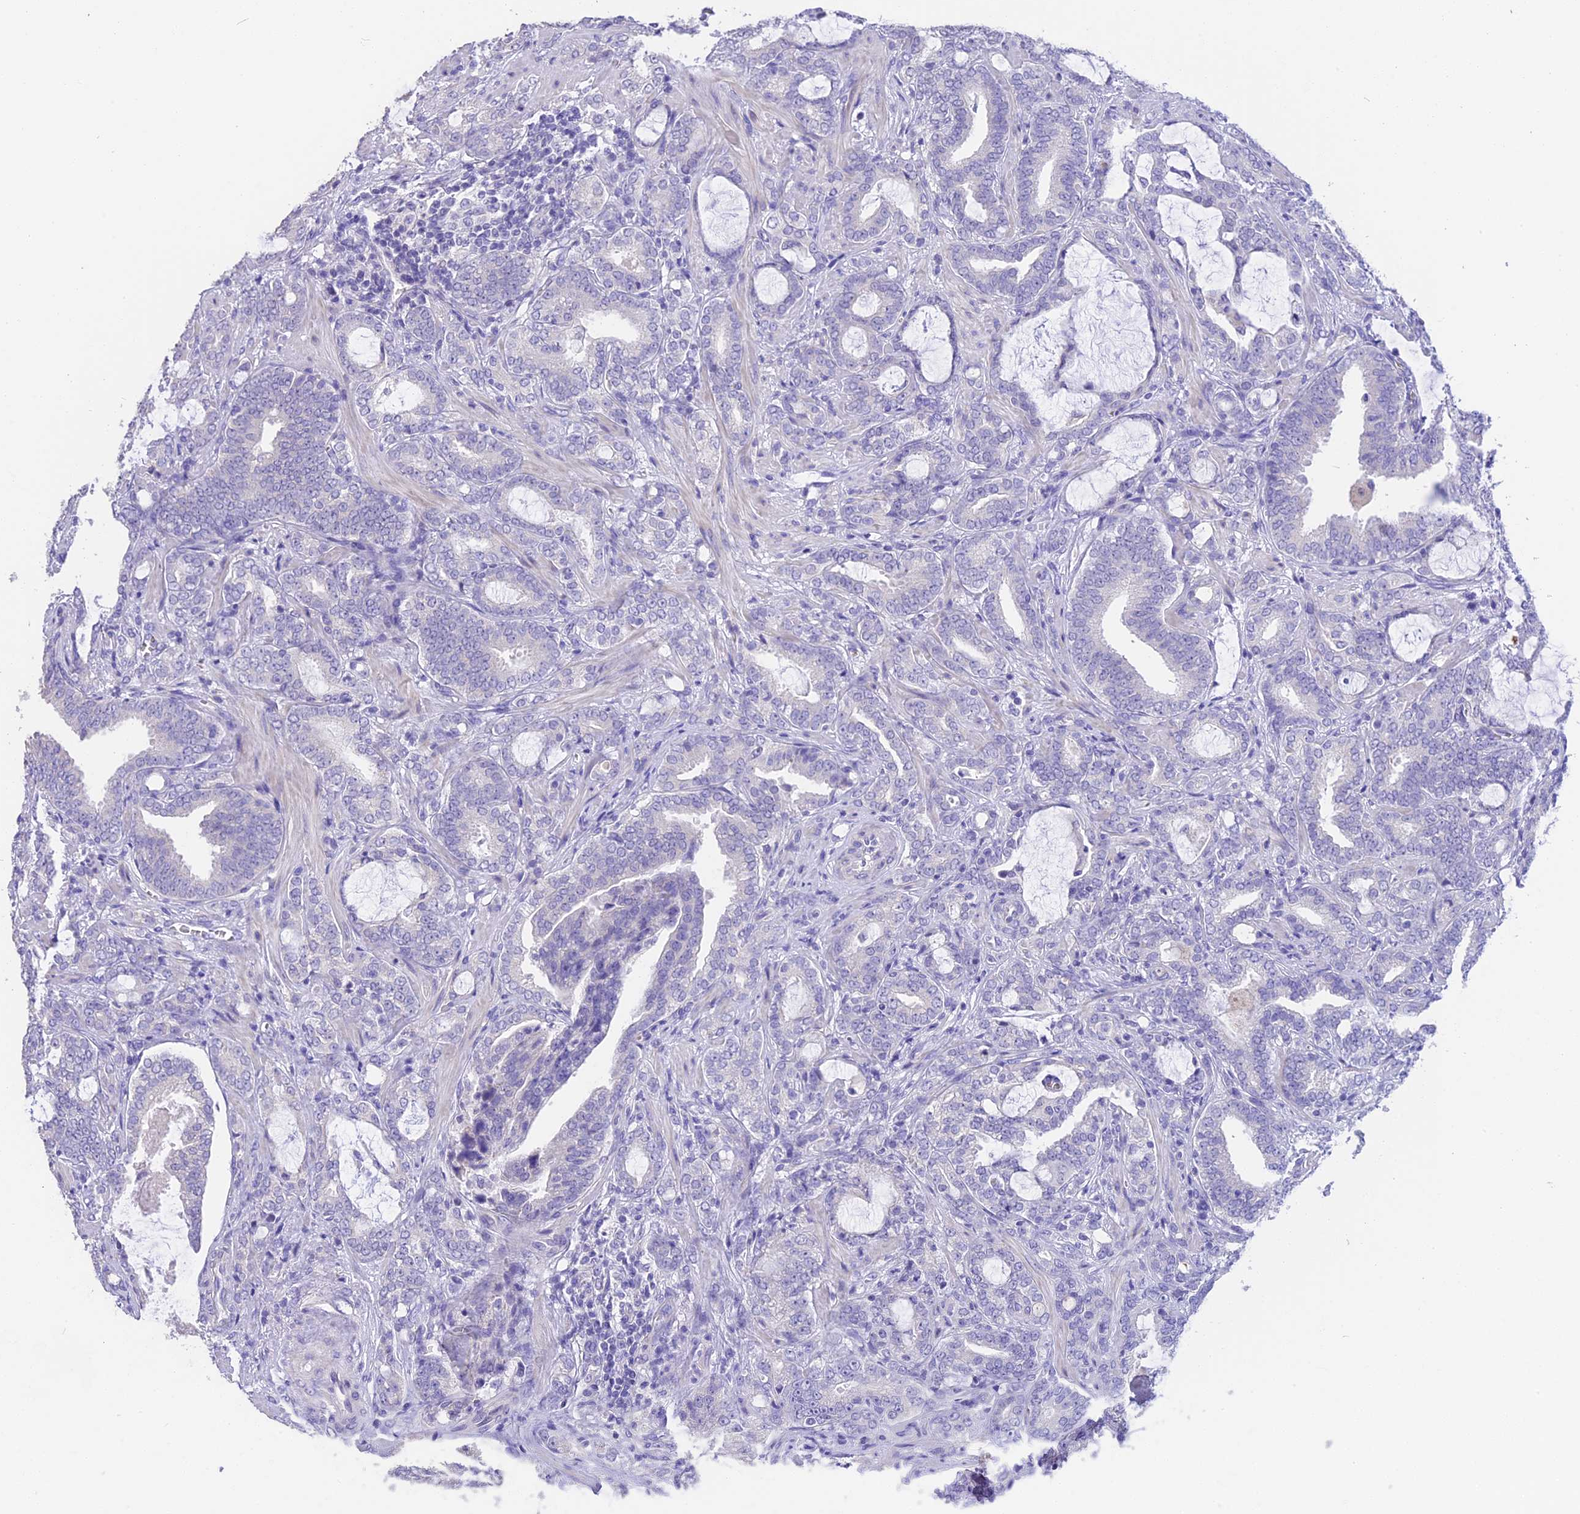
{"staining": {"intensity": "negative", "quantity": "none", "location": "none"}, "tissue": "prostate cancer", "cell_type": "Tumor cells", "image_type": "cancer", "snomed": [{"axis": "morphology", "description": "Adenocarcinoma, High grade"}, {"axis": "topography", "description": "Prostate and seminal vesicle, NOS"}], "caption": "Histopathology image shows no significant protein staining in tumor cells of prostate adenocarcinoma (high-grade).", "gene": "TNNC2", "patient": {"sex": "male", "age": 67}}